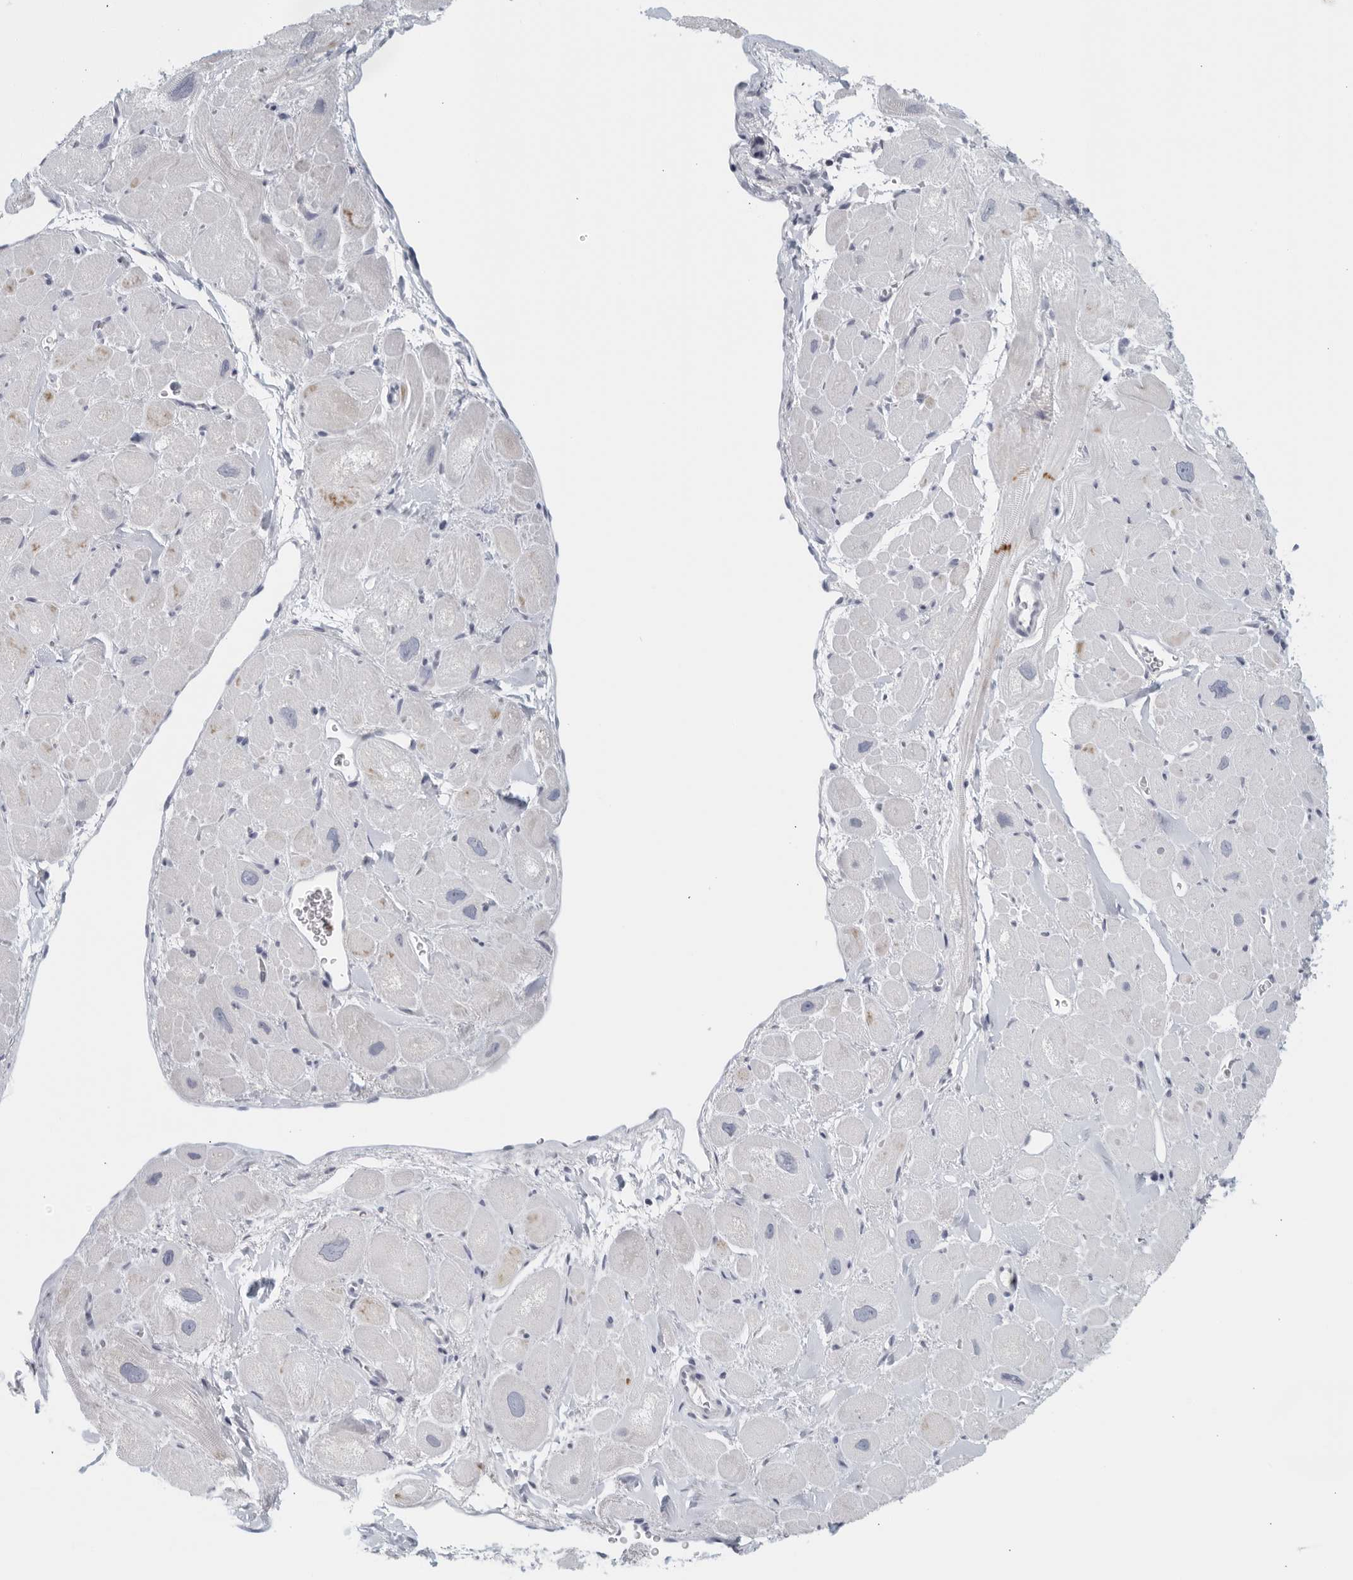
{"staining": {"intensity": "negative", "quantity": "none", "location": "none"}, "tissue": "heart muscle", "cell_type": "Cardiomyocytes", "image_type": "normal", "snomed": [{"axis": "morphology", "description": "Normal tissue, NOS"}, {"axis": "topography", "description": "Heart"}], "caption": "Immunohistochemistry photomicrograph of benign human heart muscle stained for a protein (brown), which exhibits no expression in cardiomyocytes. (Brightfield microscopy of DAB (3,3'-diaminobenzidine) IHC at high magnification).", "gene": "MATN1", "patient": {"sex": "male", "age": 49}}